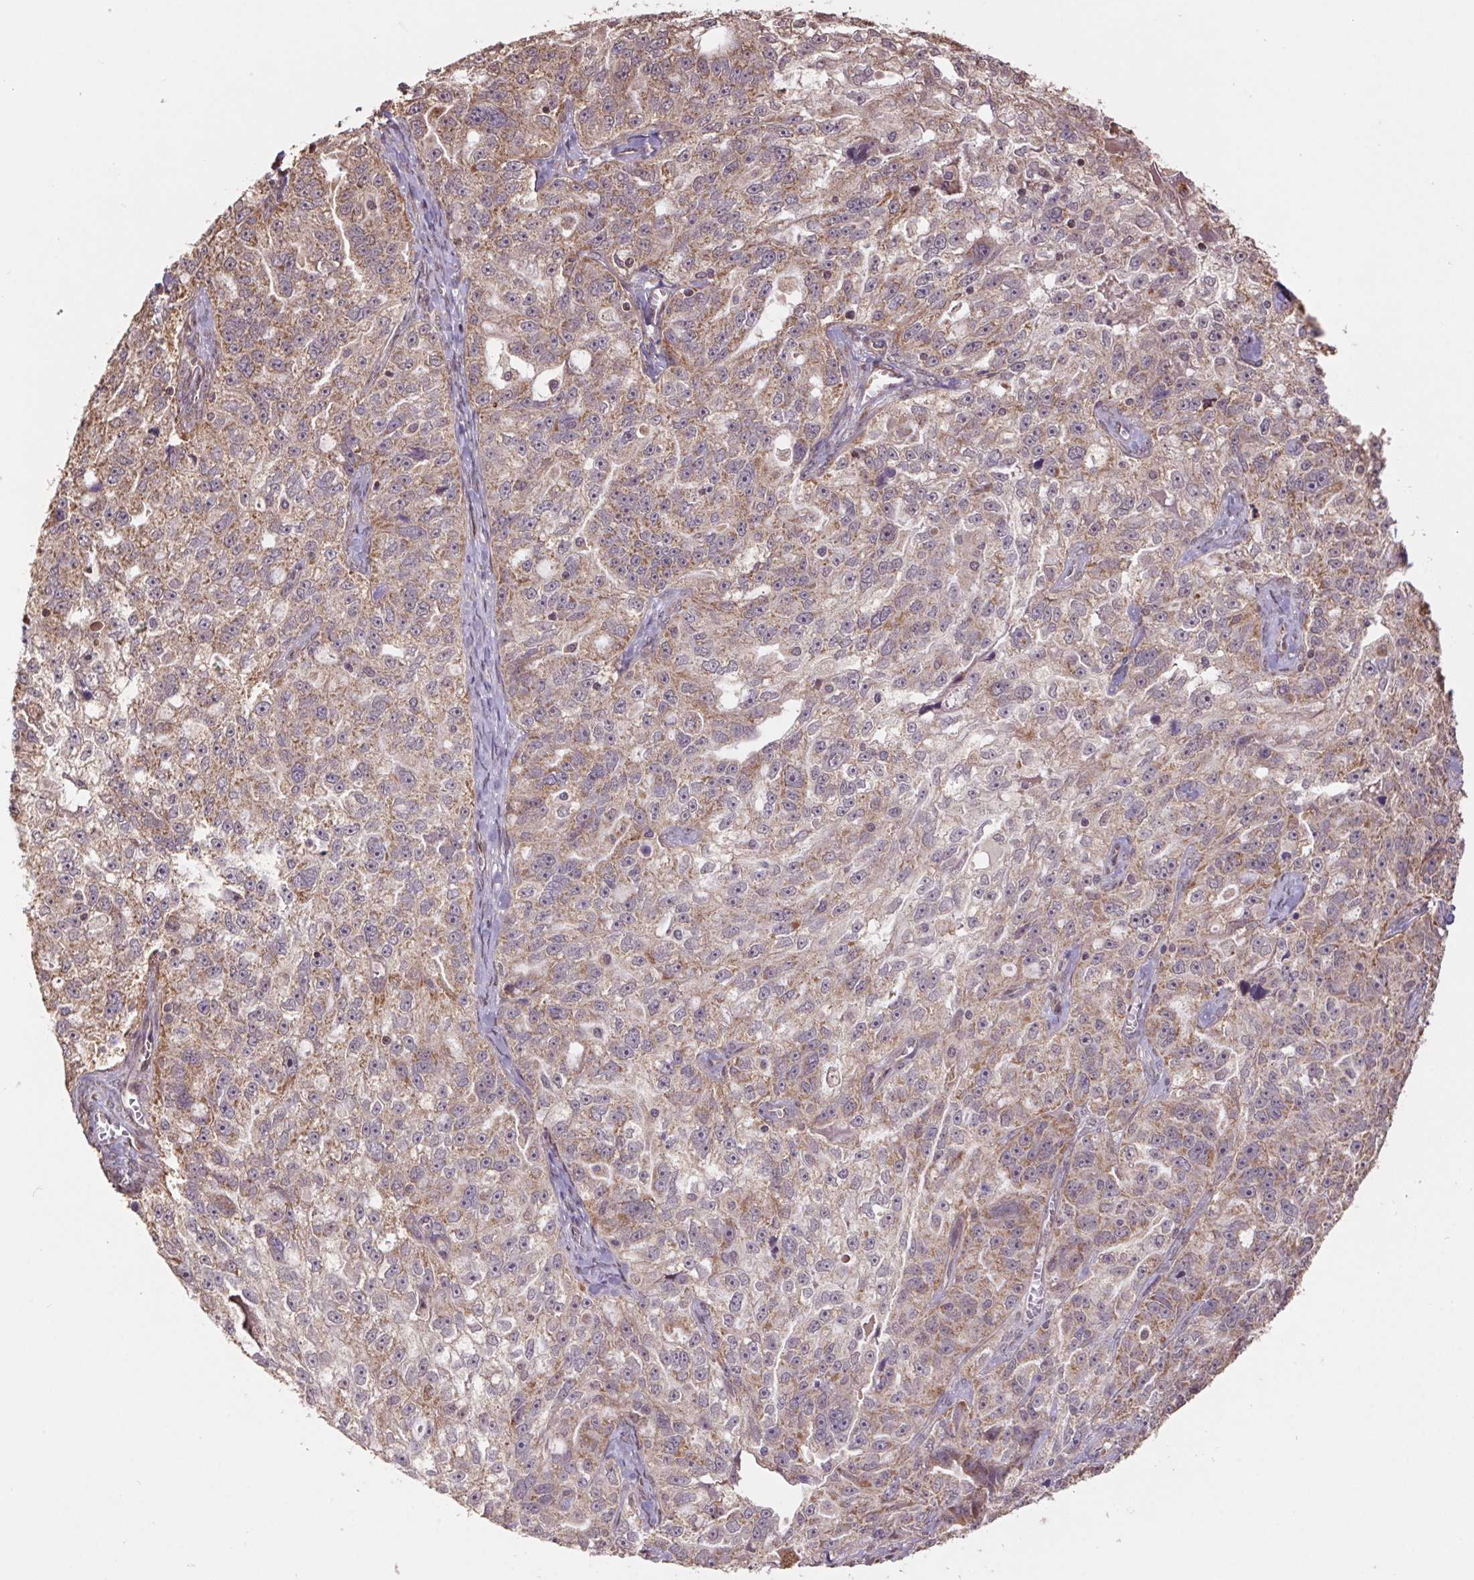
{"staining": {"intensity": "weak", "quantity": ">75%", "location": "cytoplasmic/membranous"}, "tissue": "ovarian cancer", "cell_type": "Tumor cells", "image_type": "cancer", "snomed": [{"axis": "morphology", "description": "Cystadenocarcinoma, serous, NOS"}, {"axis": "topography", "description": "Ovary"}], "caption": "Immunohistochemistry micrograph of neoplastic tissue: serous cystadenocarcinoma (ovarian) stained using immunohistochemistry reveals low levels of weak protein expression localized specifically in the cytoplasmic/membranous of tumor cells, appearing as a cytoplasmic/membranous brown color.", "gene": "PDHA1", "patient": {"sex": "female", "age": 51}}